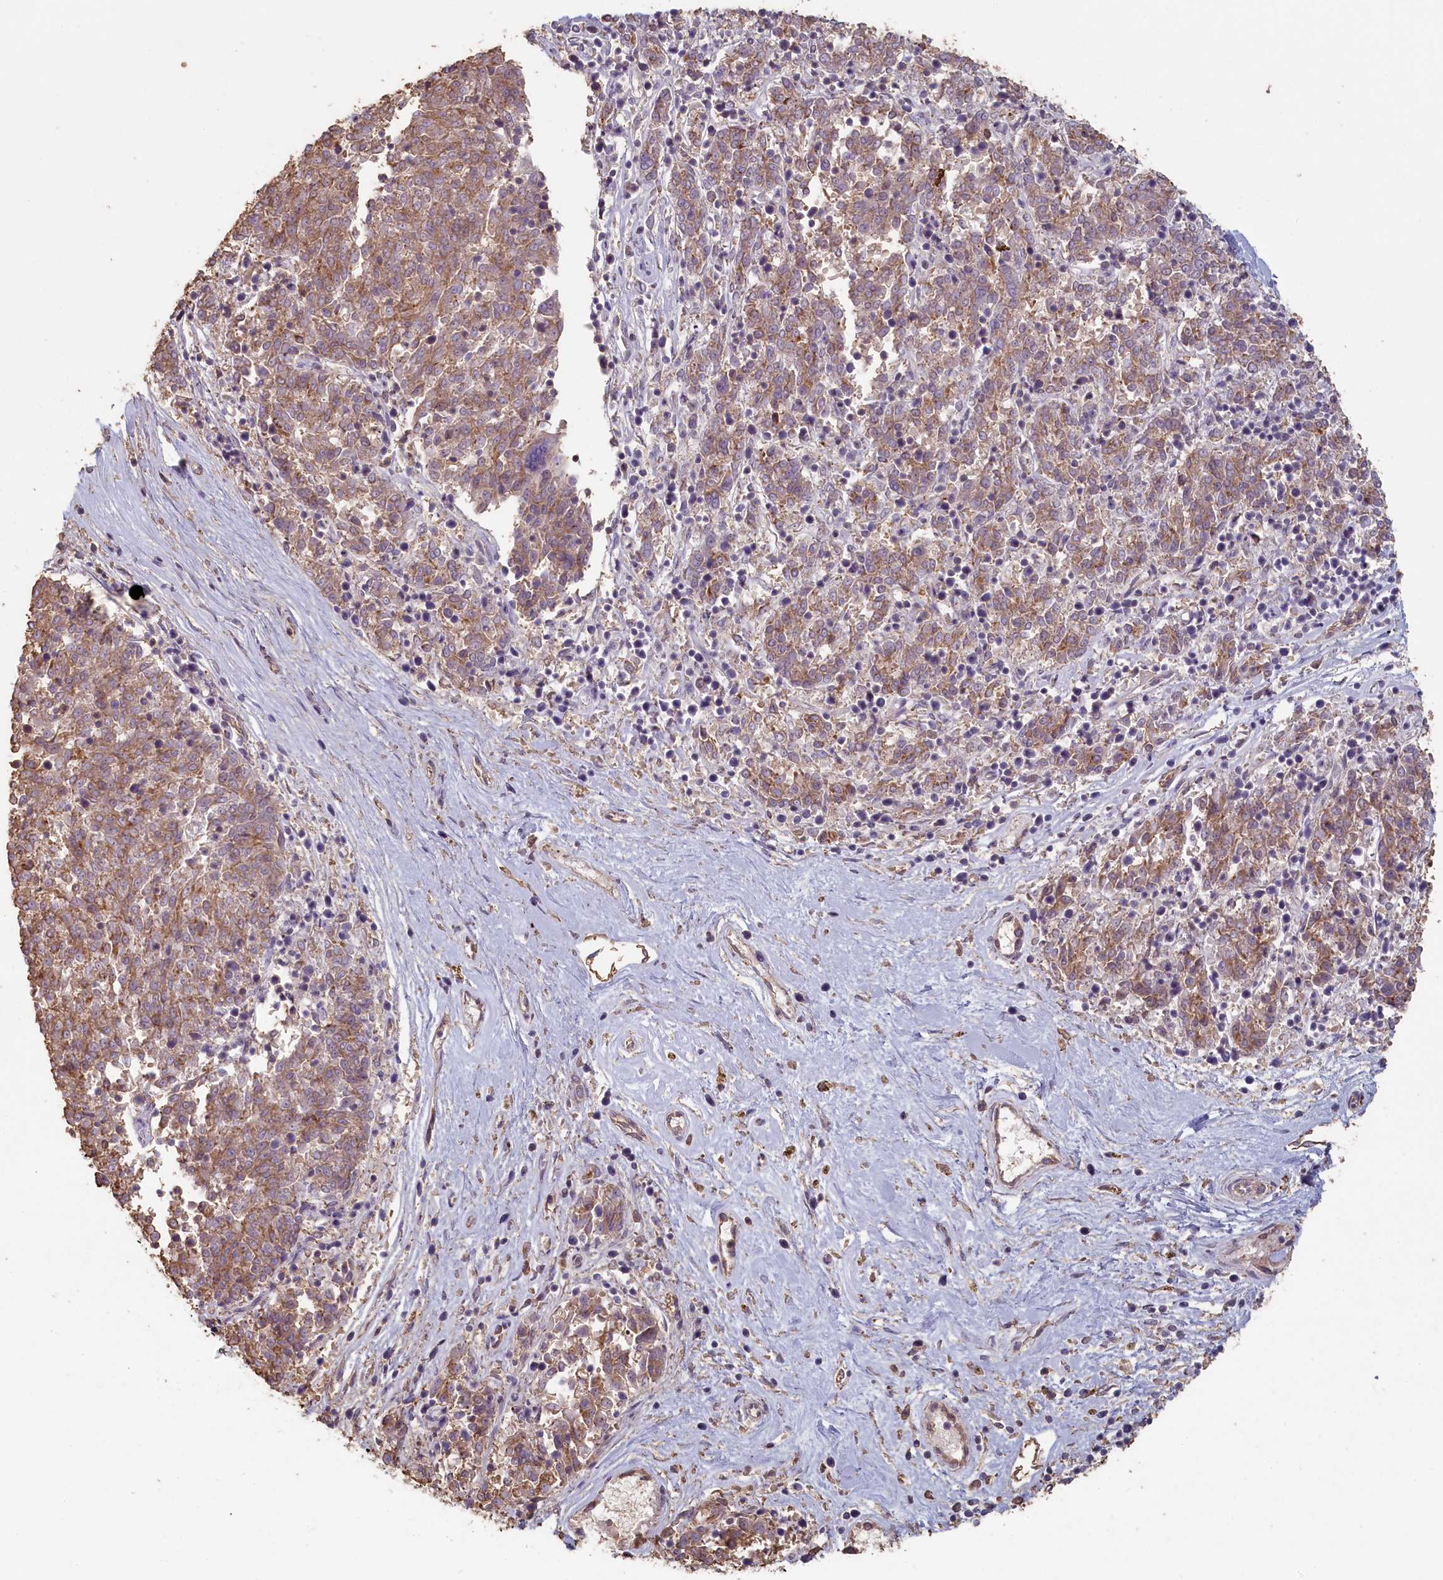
{"staining": {"intensity": "weak", "quantity": "25%-75%", "location": "cytoplasmic/membranous"}, "tissue": "melanoma", "cell_type": "Tumor cells", "image_type": "cancer", "snomed": [{"axis": "morphology", "description": "Malignant melanoma, NOS"}, {"axis": "topography", "description": "Skin"}], "caption": "This histopathology image exhibits melanoma stained with IHC to label a protein in brown. The cytoplasmic/membranous of tumor cells show weak positivity for the protein. Nuclei are counter-stained blue.", "gene": "STX16", "patient": {"sex": "female", "age": 72}}